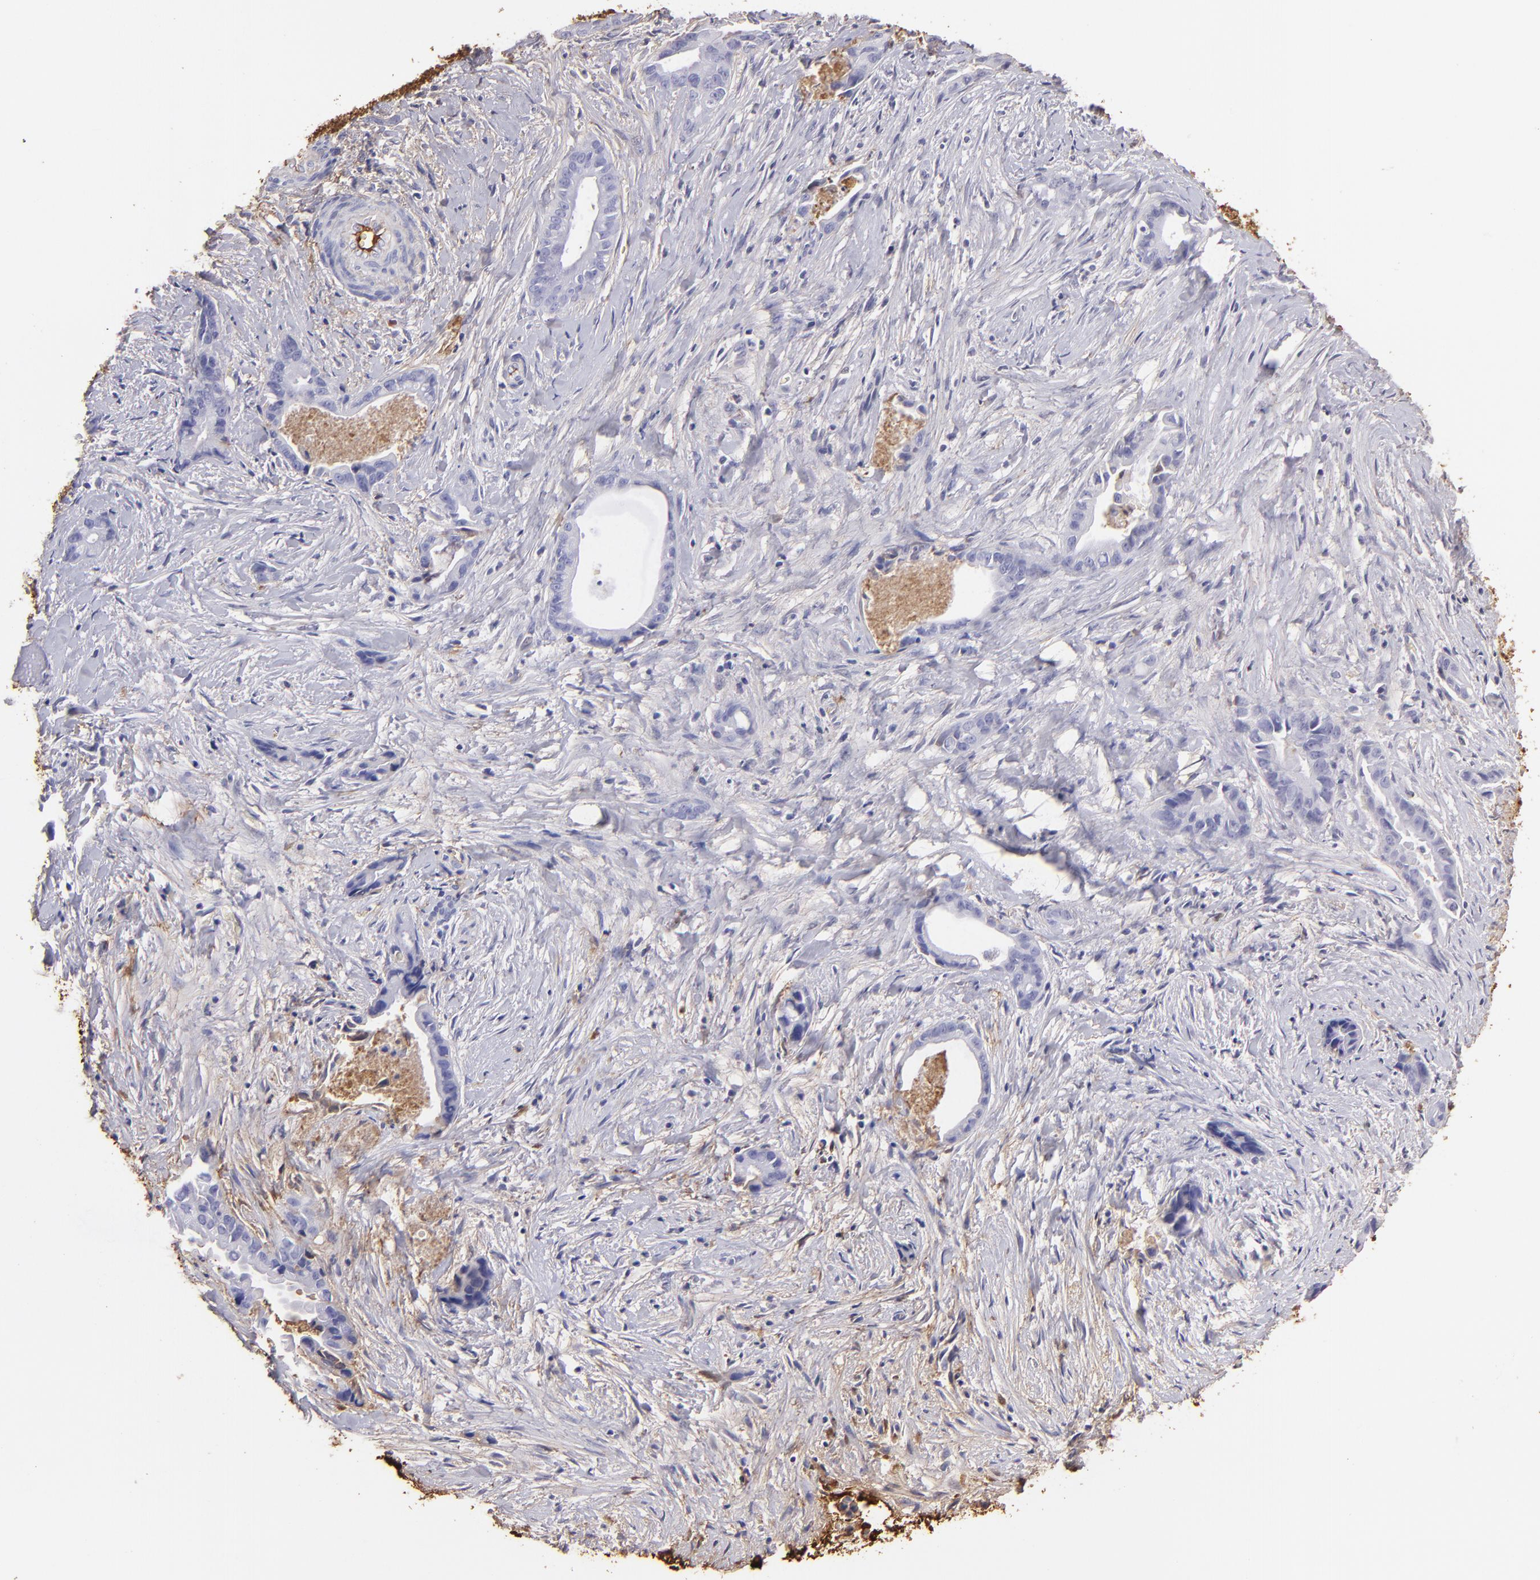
{"staining": {"intensity": "negative", "quantity": "none", "location": "none"}, "tissue": "liver cancer", "cell_type": "Tumor cells", "image_type": "cancer", "snomed": [{"axis": "morphology", "description": "Cholangiocarcinoma"}, {"axis": "topography", "description": "Liver"}], "caption": "Immunohistochemistry (IHC) image of neoplastic tissue: liver cancer (cholangiocarcinoma) stained with DAB demonstrates no significant protein staining in tumor cells.", "gene": "FGB", "patient": {"sex": "female", "age": 55}}